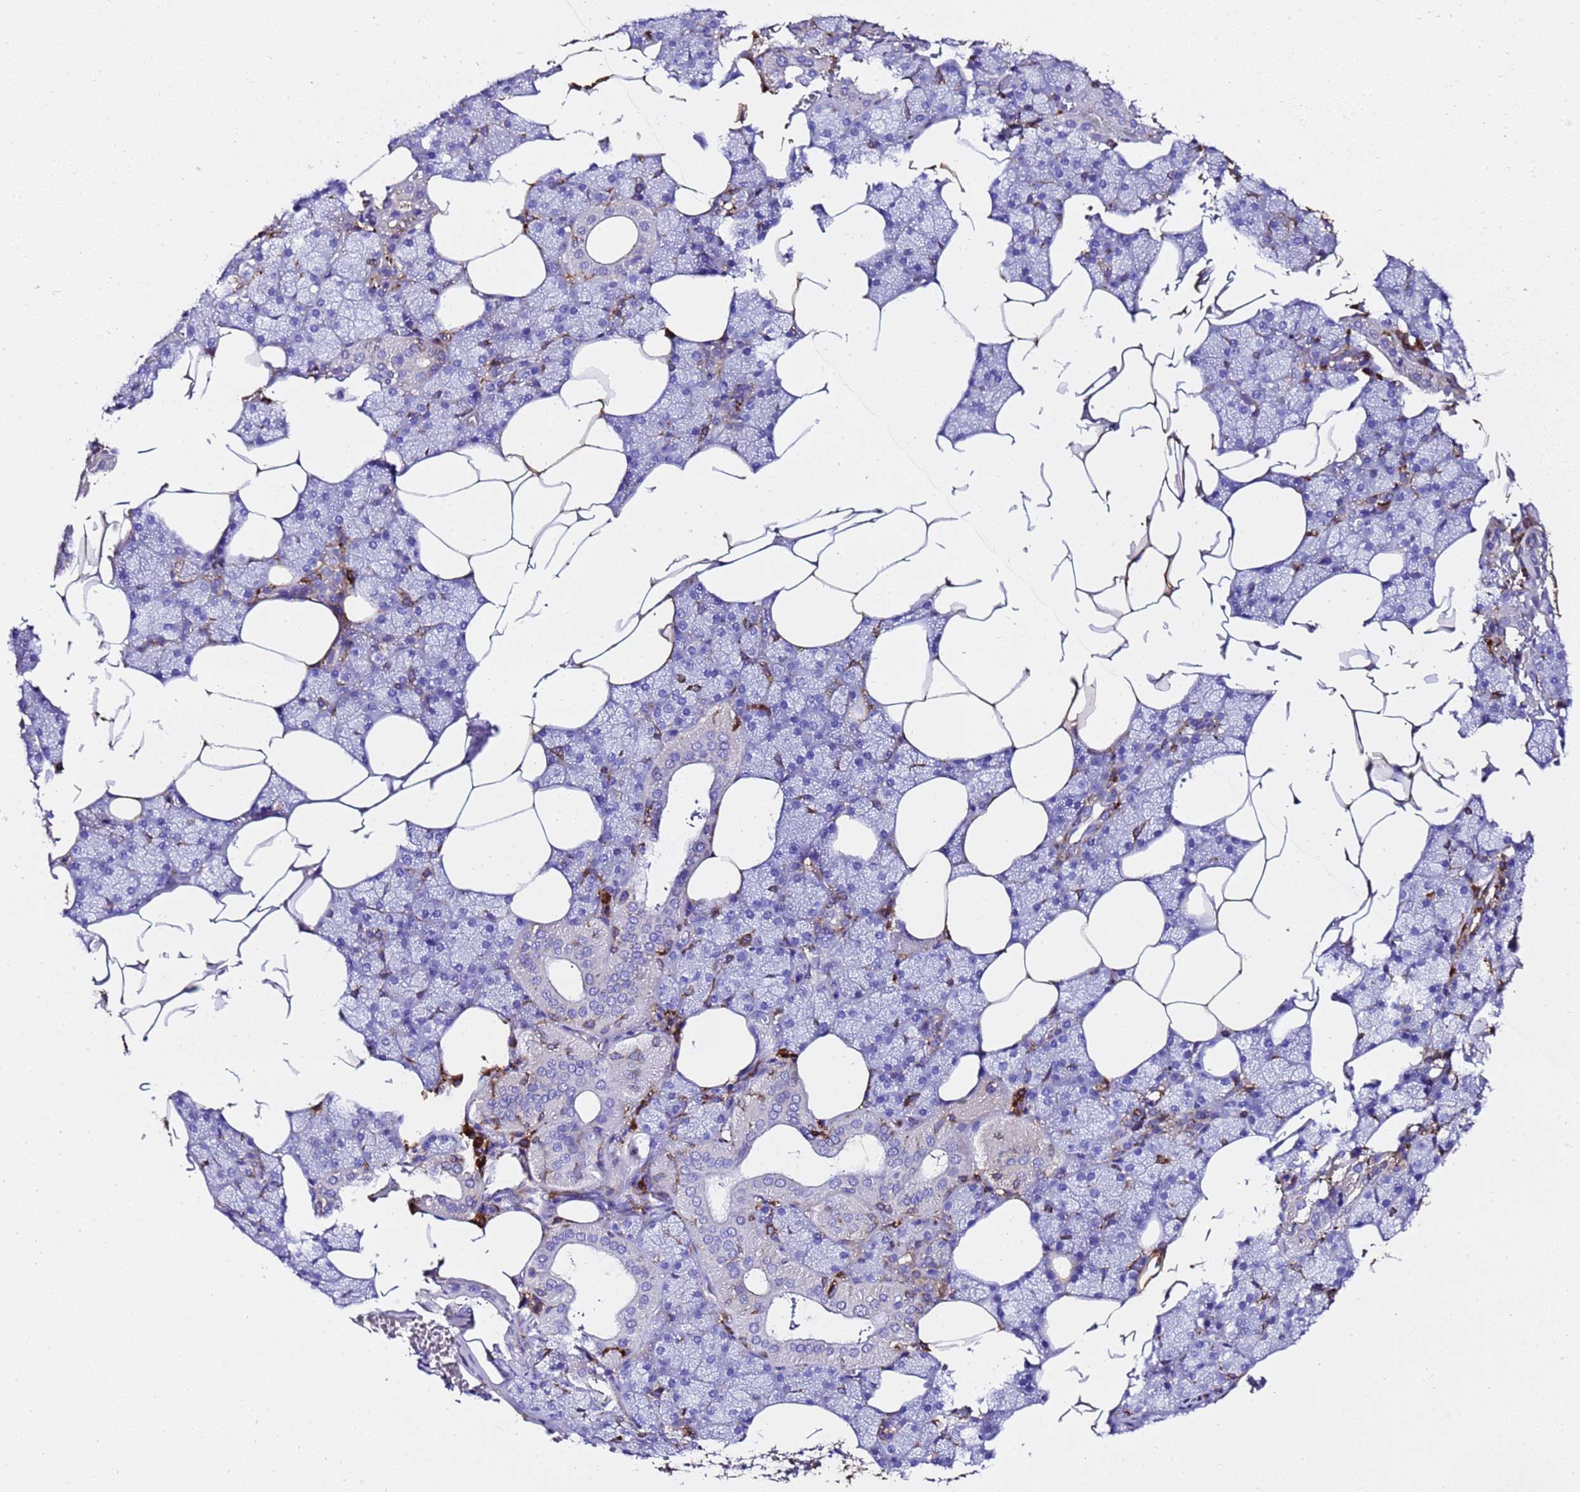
{"staining": {"intensity": "moderate", "quantity": "<25%", "location": "cytoplasmic/membranous"}, "tissue": "salivary gland", "cell_type": "Glandular cells", "image_type": "normal", "snomed": [{"axis": "morphology", "description": "Normal tissue, NOS"}, {"axis": "topography", "description": "Salivary gland"}], "caption": "Moderate cytoplasmic/membranous staining is identified in about <25% of glandular cells in unremarkable salivary gland.", "gene": "FTL", "patient": {"sex": "male", "age": 62}}